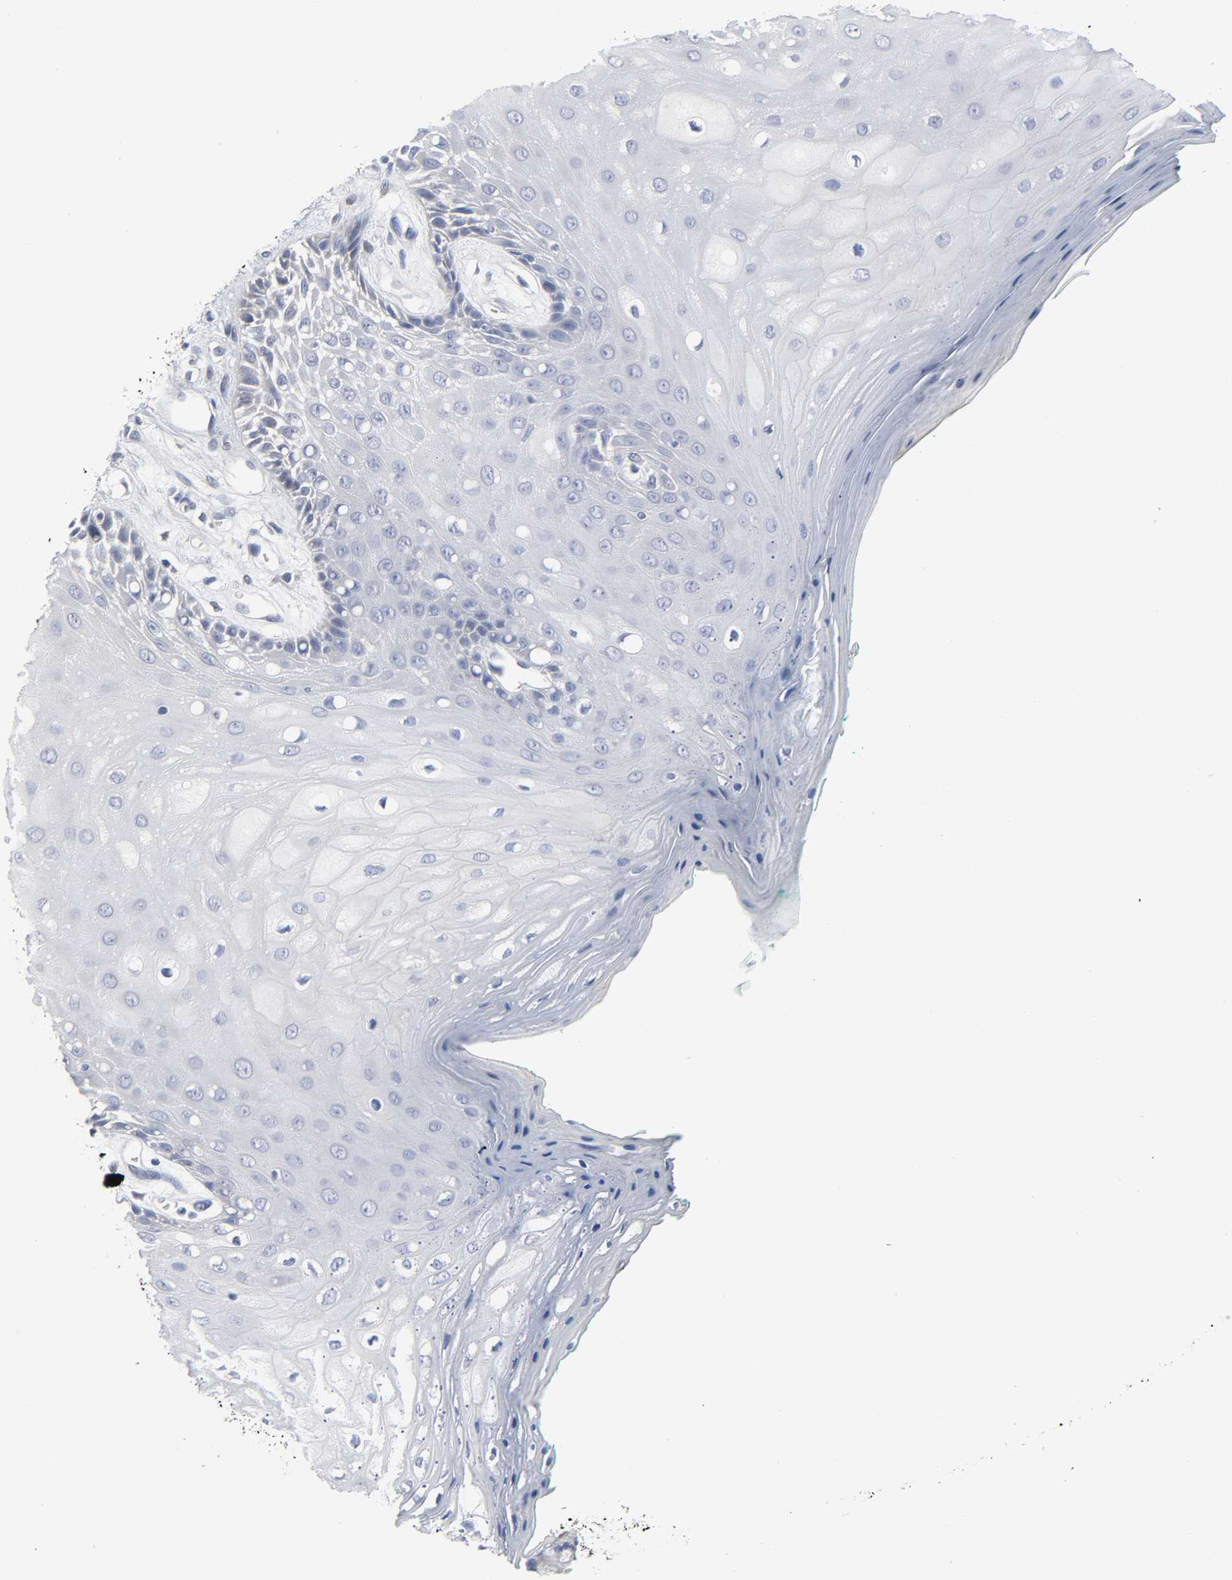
{"staining": {"intensity": "negative", "quantity": "none", "location": "none"}, "tissue": "oral mucosa", "cell_type": "Squamous epithelial cells", "image_type": "normal", "snomed": [{"axis": "morphology", "description": "Normal tissue, NOS"}, {"axis": "morphology", "description": "Squamous cell carcinoma, NOS"}, {"axis": "topography", "description": "Skeletal muscle"}, {"axis": "topography", "description": "Oral tissue"}, {"axis": "topography", "description": "Head-Neck"}], "caption": "A histopathology image of oral mucosa stained for a protein exhibits no brown staining in squamous epithelial cells.", "gene": "SALL2", "patient": {"sex": "female", "age": 84}}